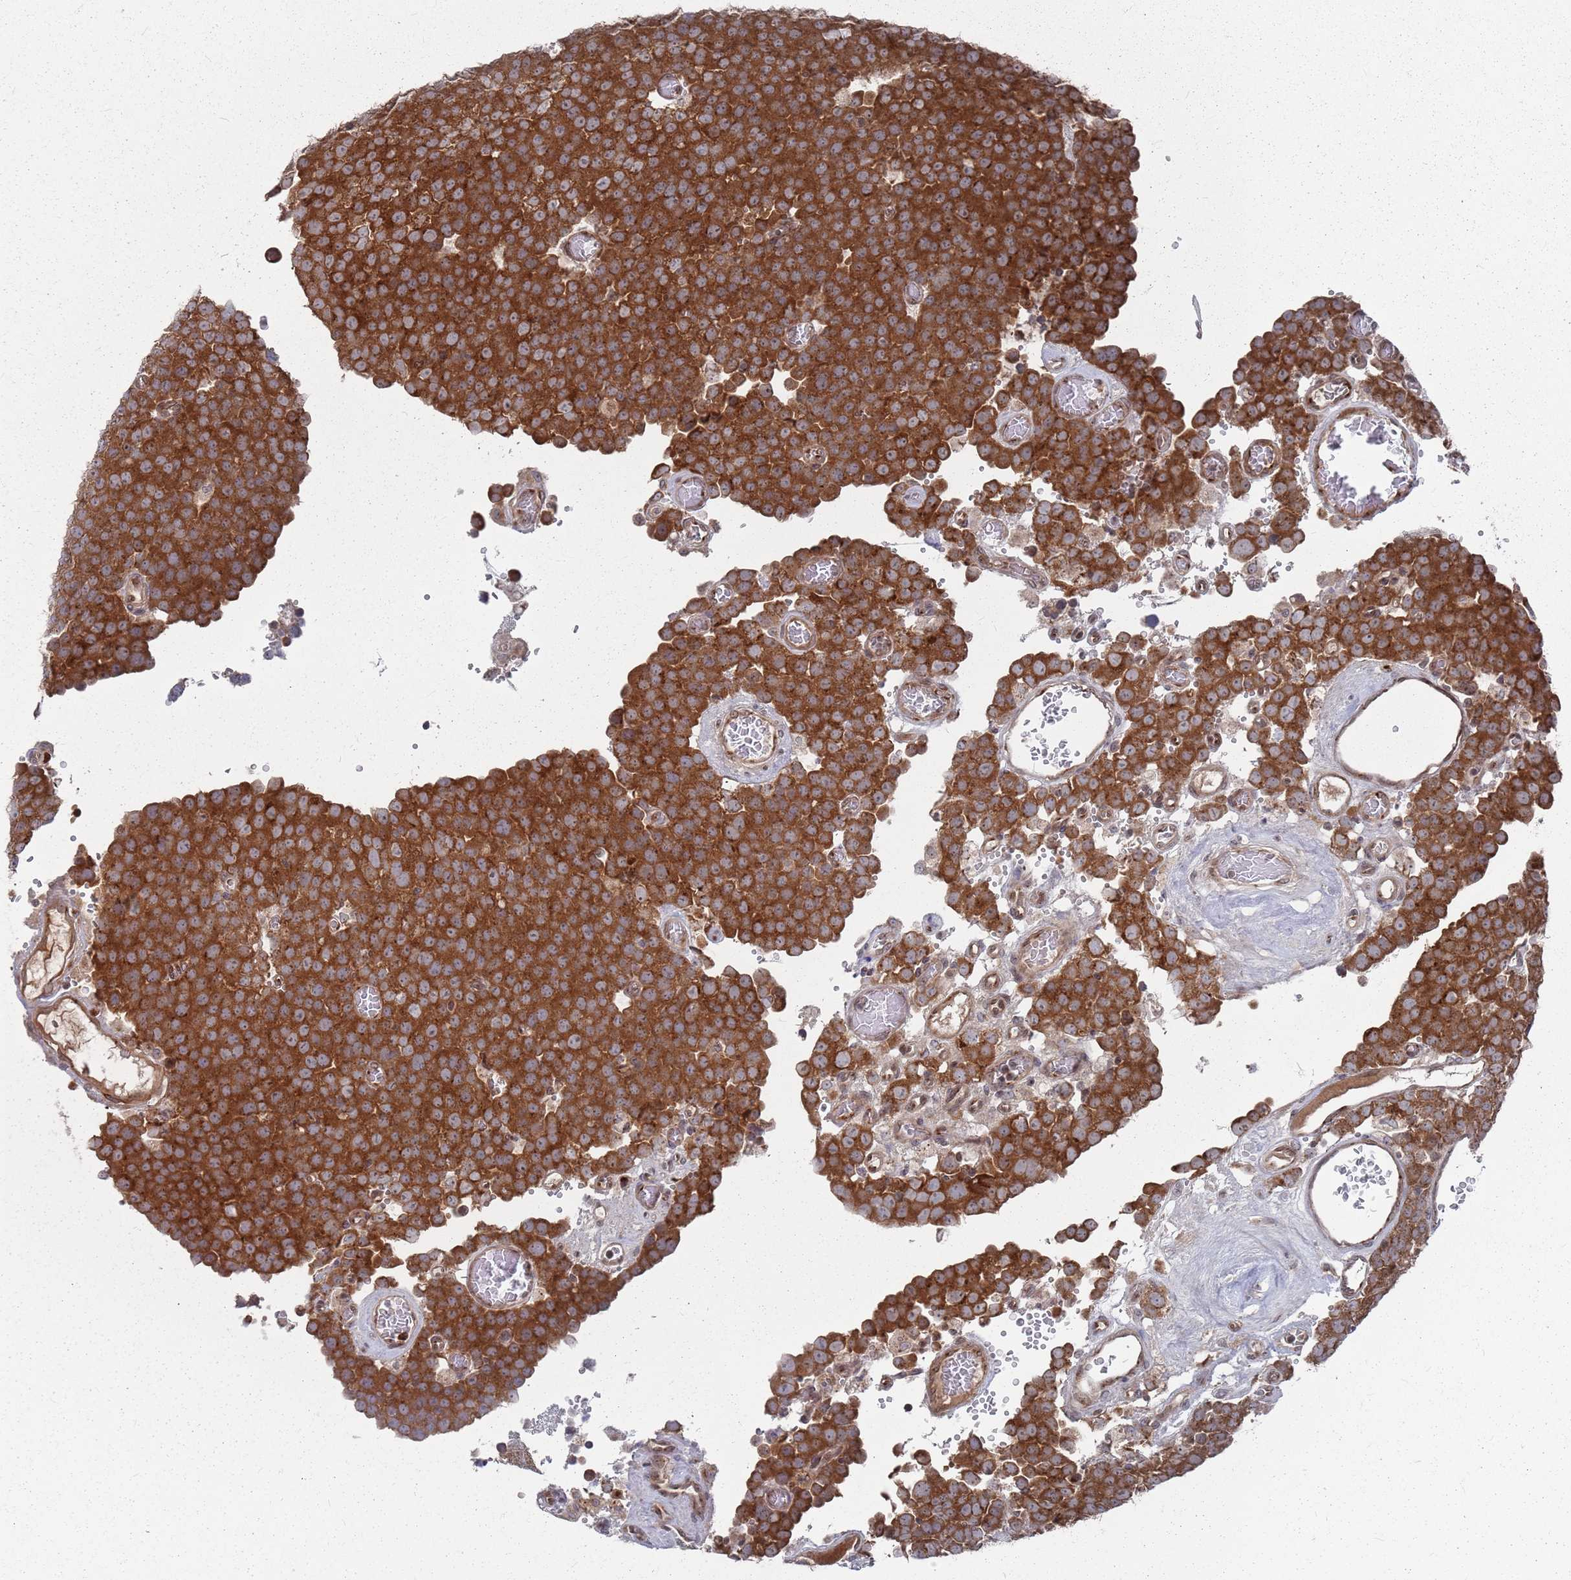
{"staining": {"intensity": "strong", "quantity": ">75%", "location": "cytoplasmic/membranous"}, "tissue": "testis cancer", "cell_type": "Tumor cells", "image_type": "cancer", "snomed": [{"axis": "morphology", "description": "Normal tissue, NOS"}, {"axis": "morphology", "description": "Seminoma, NOS"}, {"axis": "topography", "description": "Testis"}], "caption": "Tumor cells exhibit high levels of strong cytoplasmic/membranous staining in approximately >75% of cells in human testis seminoma.", "gene": "FMO4", "patient": {"sex": "male", "age": 71}}